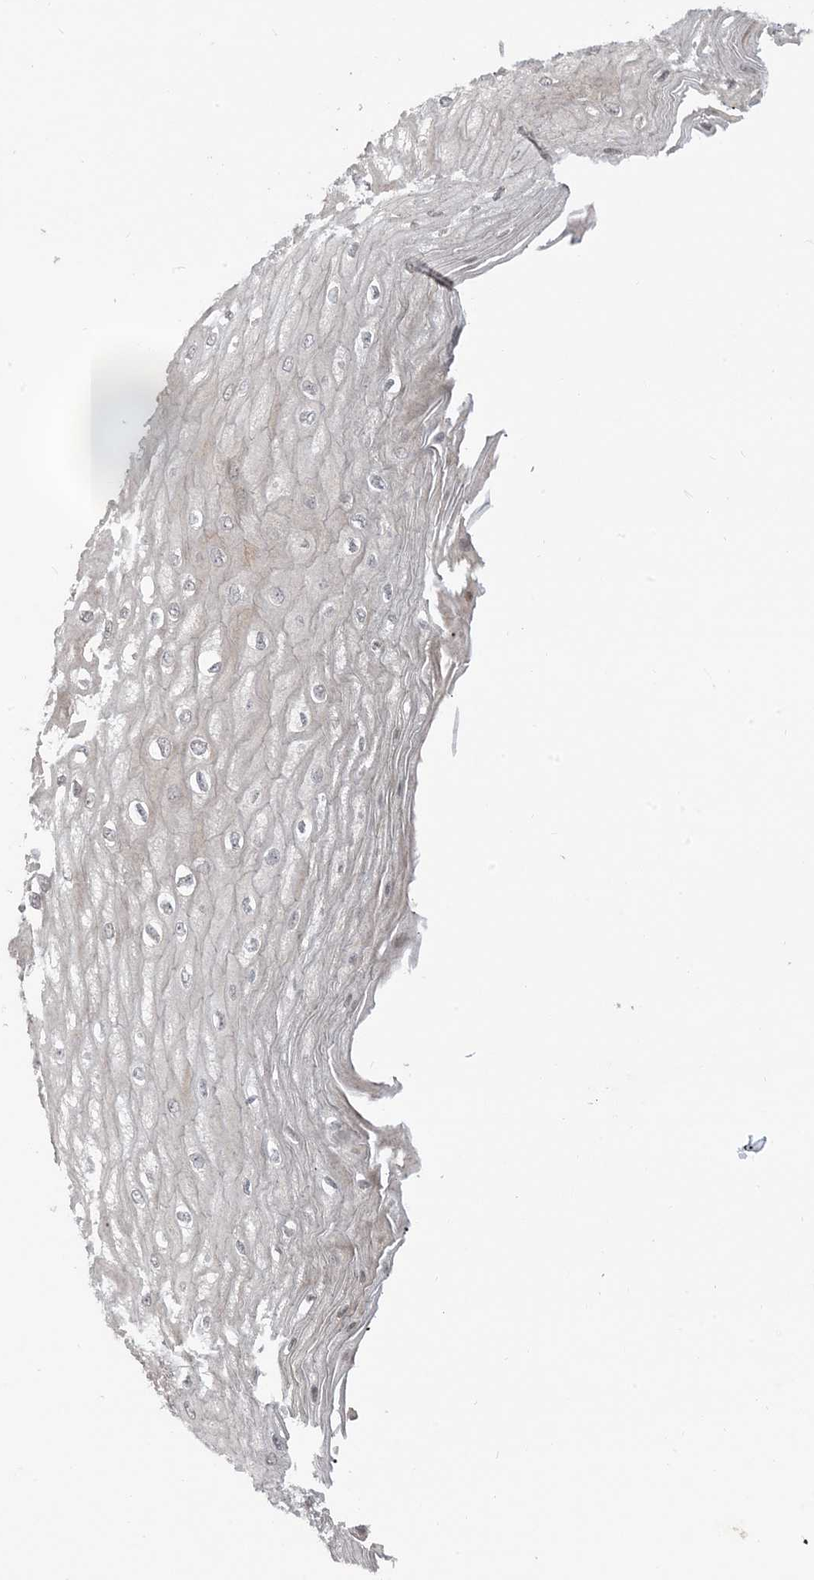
{"staining": {"intensity": "negative", "quantity": "none", "location": "none"}, "tissue": "esophagus", "cell_type": "Squamous epithelial cells", "image_type": "normal", "snomed": [{"axis": "morphology", "description": "Normal tissue, NOS"}, {"axis": "topography", "description": "Esophagus"}], "caption": "High power microscopy photomicrograph of an immunohistochemistry (IHC) micrograph of normal esophagus, revealing no significant staining in squamous epithelial cells. Brightfield microscopy of immunohistochemistry (IHC) stained with DAB (3,3'-diaminobenzidine) (brown) and hematoxylin (blue), captured at high magnification.", "gene": "PRRT3", "patient": {"sex": "male", "age": 60}}